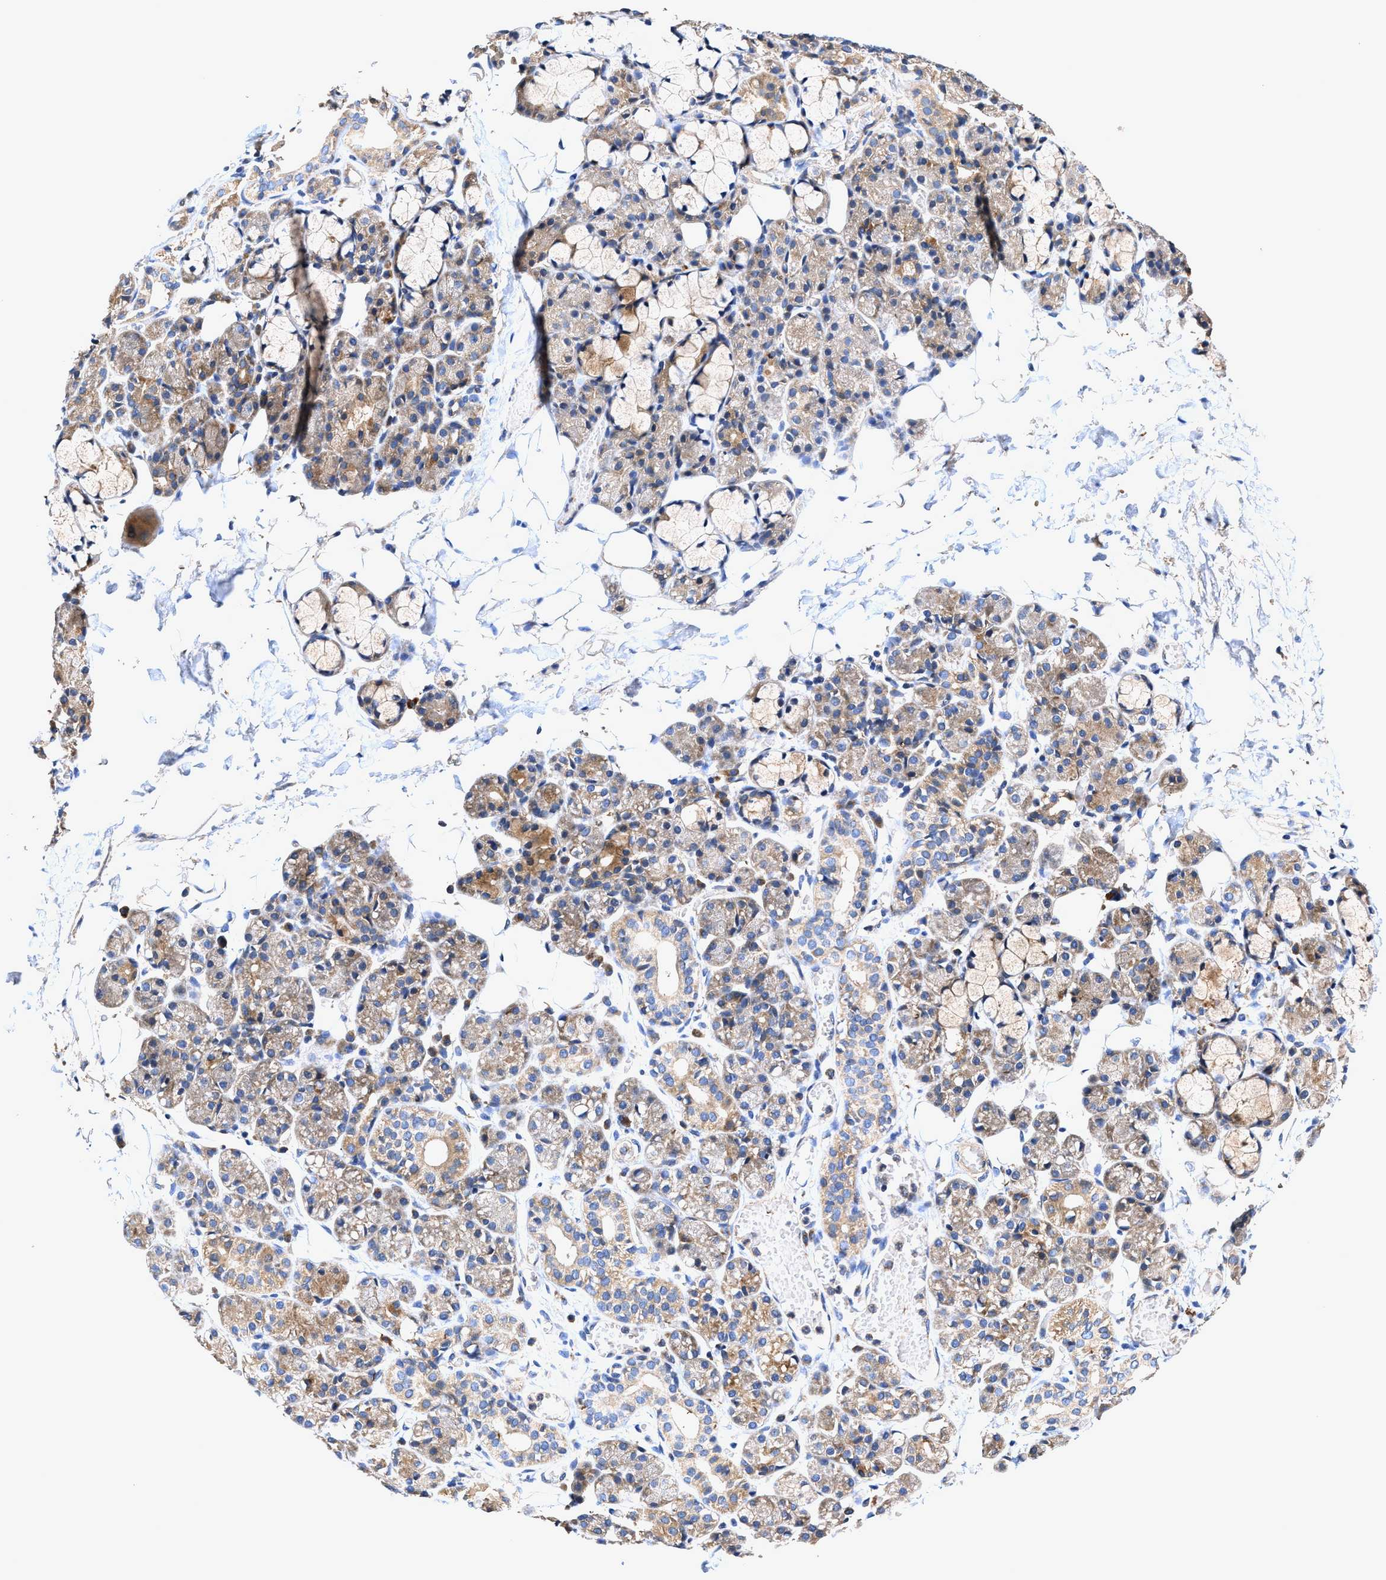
{"staining": {"intensity": "moderate", "quantity": ">75%", "location": "cytoplasmic/membranous"}, "tissue": "salivary gland", "cell_type": "Glandular cells", "image_type": "normal", "snomed": [{"axis": "morphology", "description": "Normal tissue, NOS"}, {"axis": "topography", "description": "Salivary gland"}], "caption": "Protein expression analysis of unremarkable salivary gland demonstrates moderate cytoplasmic/membranous expression in about >75% of glandular cells.", "gene": "EFNA4", "patient": {"sex": "male", "age": 63}}